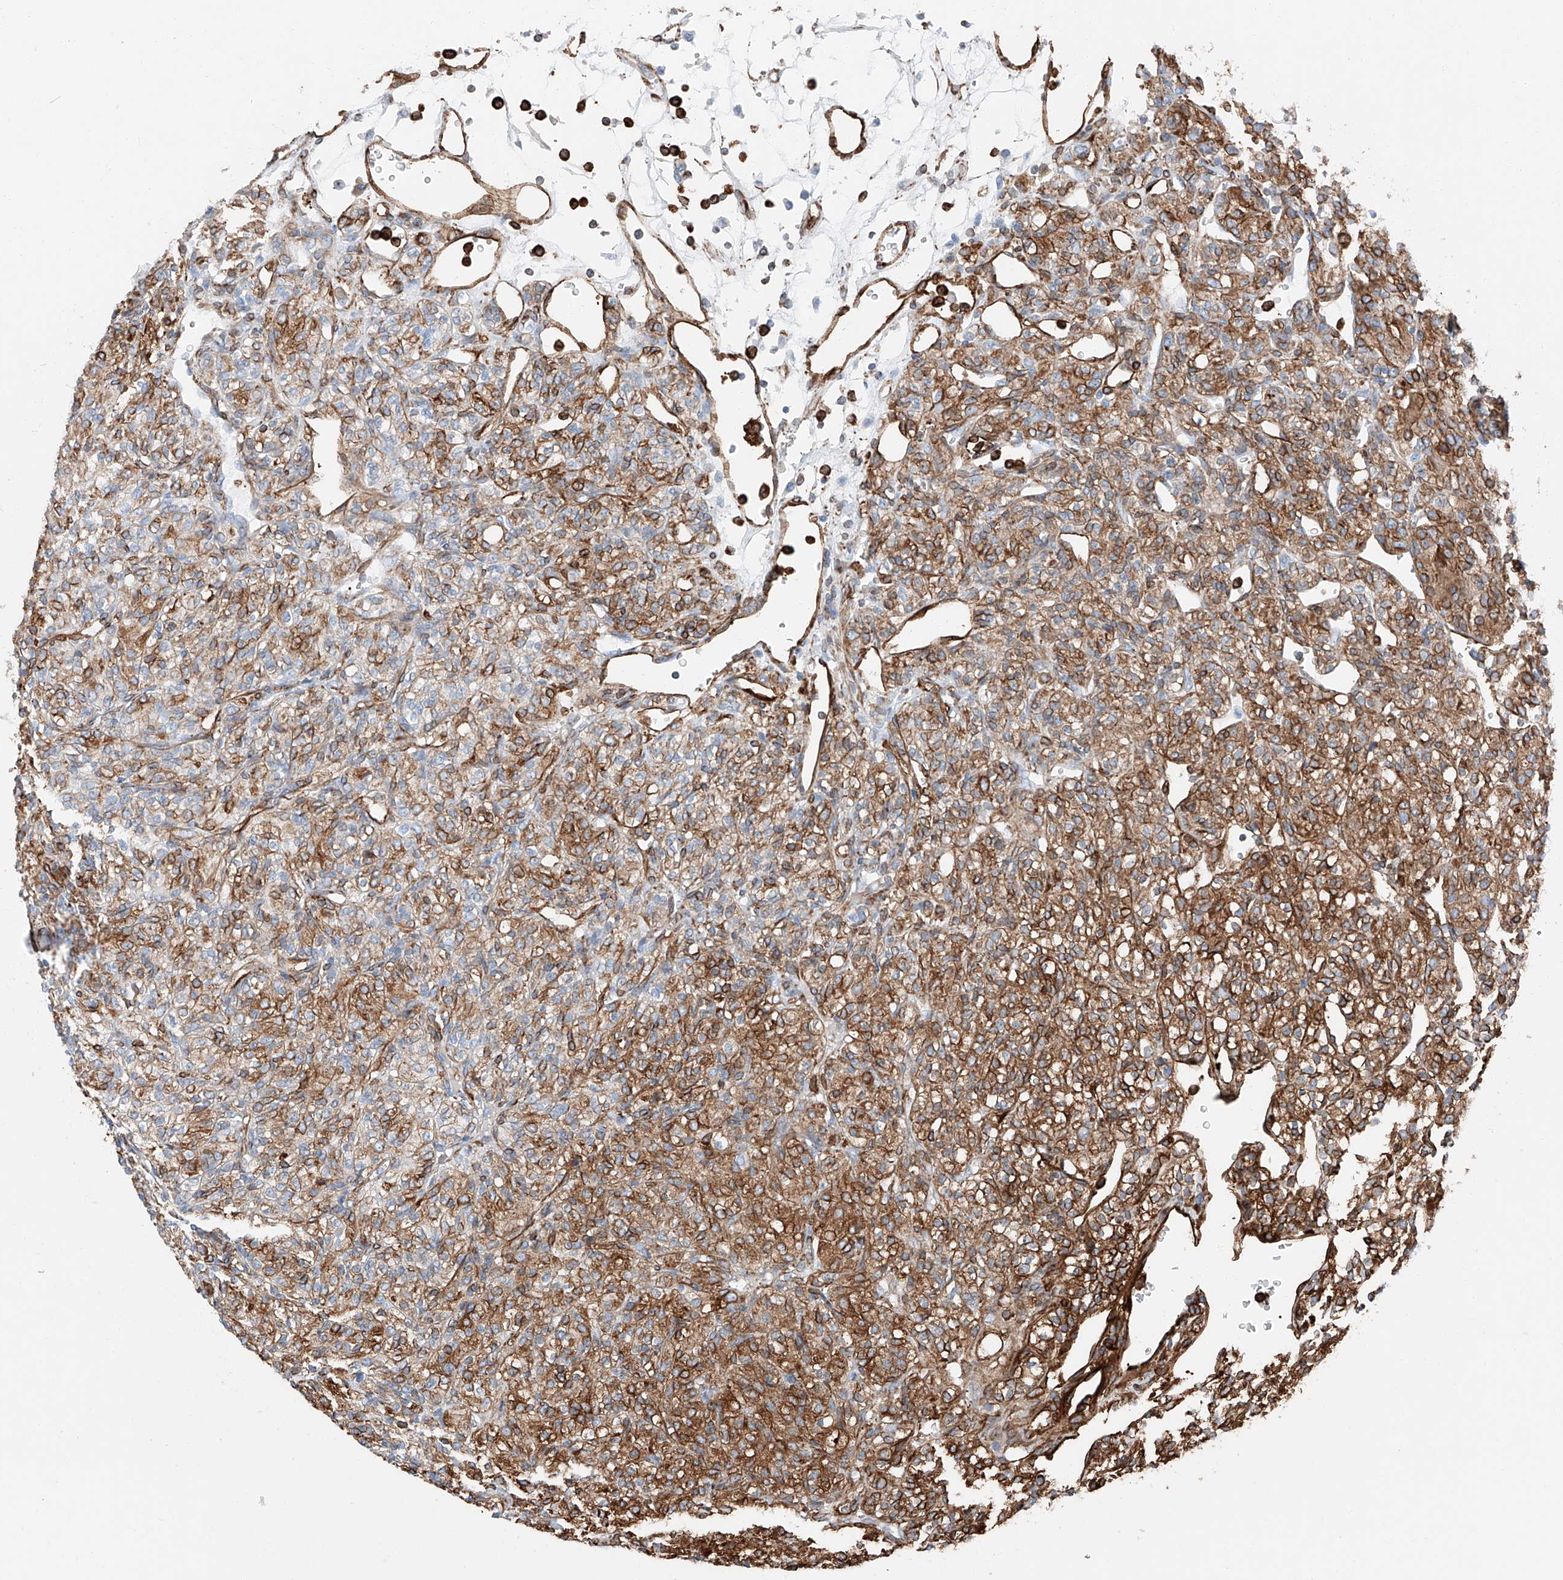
{"staining": {"intensity": "moderate", "quantity": ">75%", "location": "cytoplasmic/membranous"}, "tissue": "renal cancer", "cell_type": "Tumor cells", "image_type": "cancer", "snomed": [{"axis": "morphology", "description": "Adenocarcinoma, NOS"}, {"axis": "topography", "description": "Kidney"}], "caption": "IHC of human renal cancer shows medium levels of moderate cytoplasmic/membranous staining in approximately >75% of tumor cells. (Stains: DAB (3,3'-diaminobenzidine) in brown, nuclei in blue, Microscopy: brightfield microscopy at high magnification).", "gene": "ZNF804A", "patient": {"sex": "male", "age": 77}}